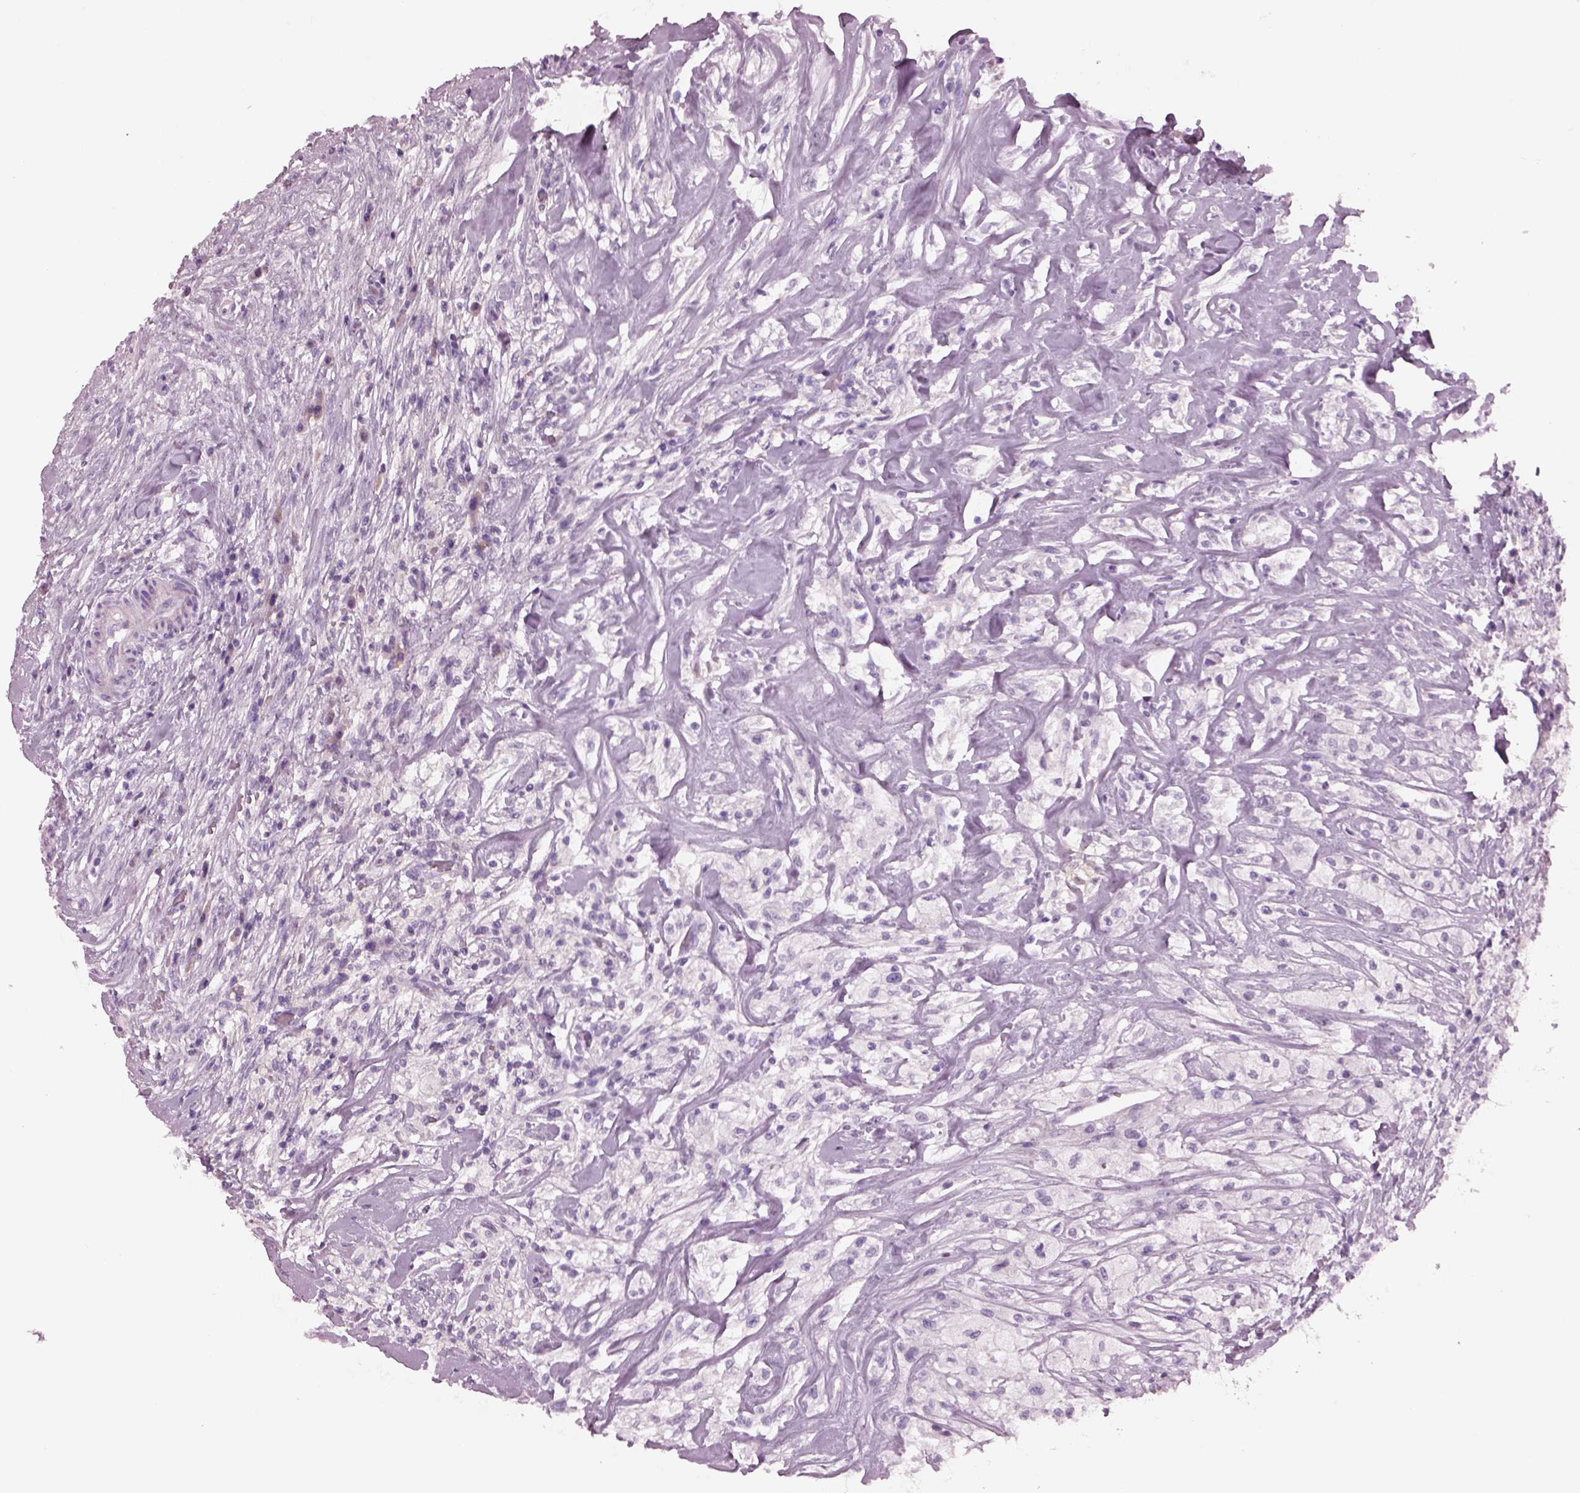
{"staining": {"intensity": "negative", "quantity": "none", "location": "none"}, "tissue": "testis cancer", "cell_type": "Tumor cells", "image_type": "cancer", "snomed": [{"axis": "morphology", "description": "Necrosis, NOS"}, {"axis": "morphology", "description": "Carcinoma, Embryonal, NOS"}, {"axis": "topography", "description": "Testis"}], "caption": "Testis embryonal carcinoma was stained to show a protein in brown. There is no significant expression in tumor cells. (Brightfield microscopy of DAB (3,3'-diaminobenzidine) IHC at high magnification).", "gene": "CYLC1", "patient": {"sex": "male", "age": 19}}